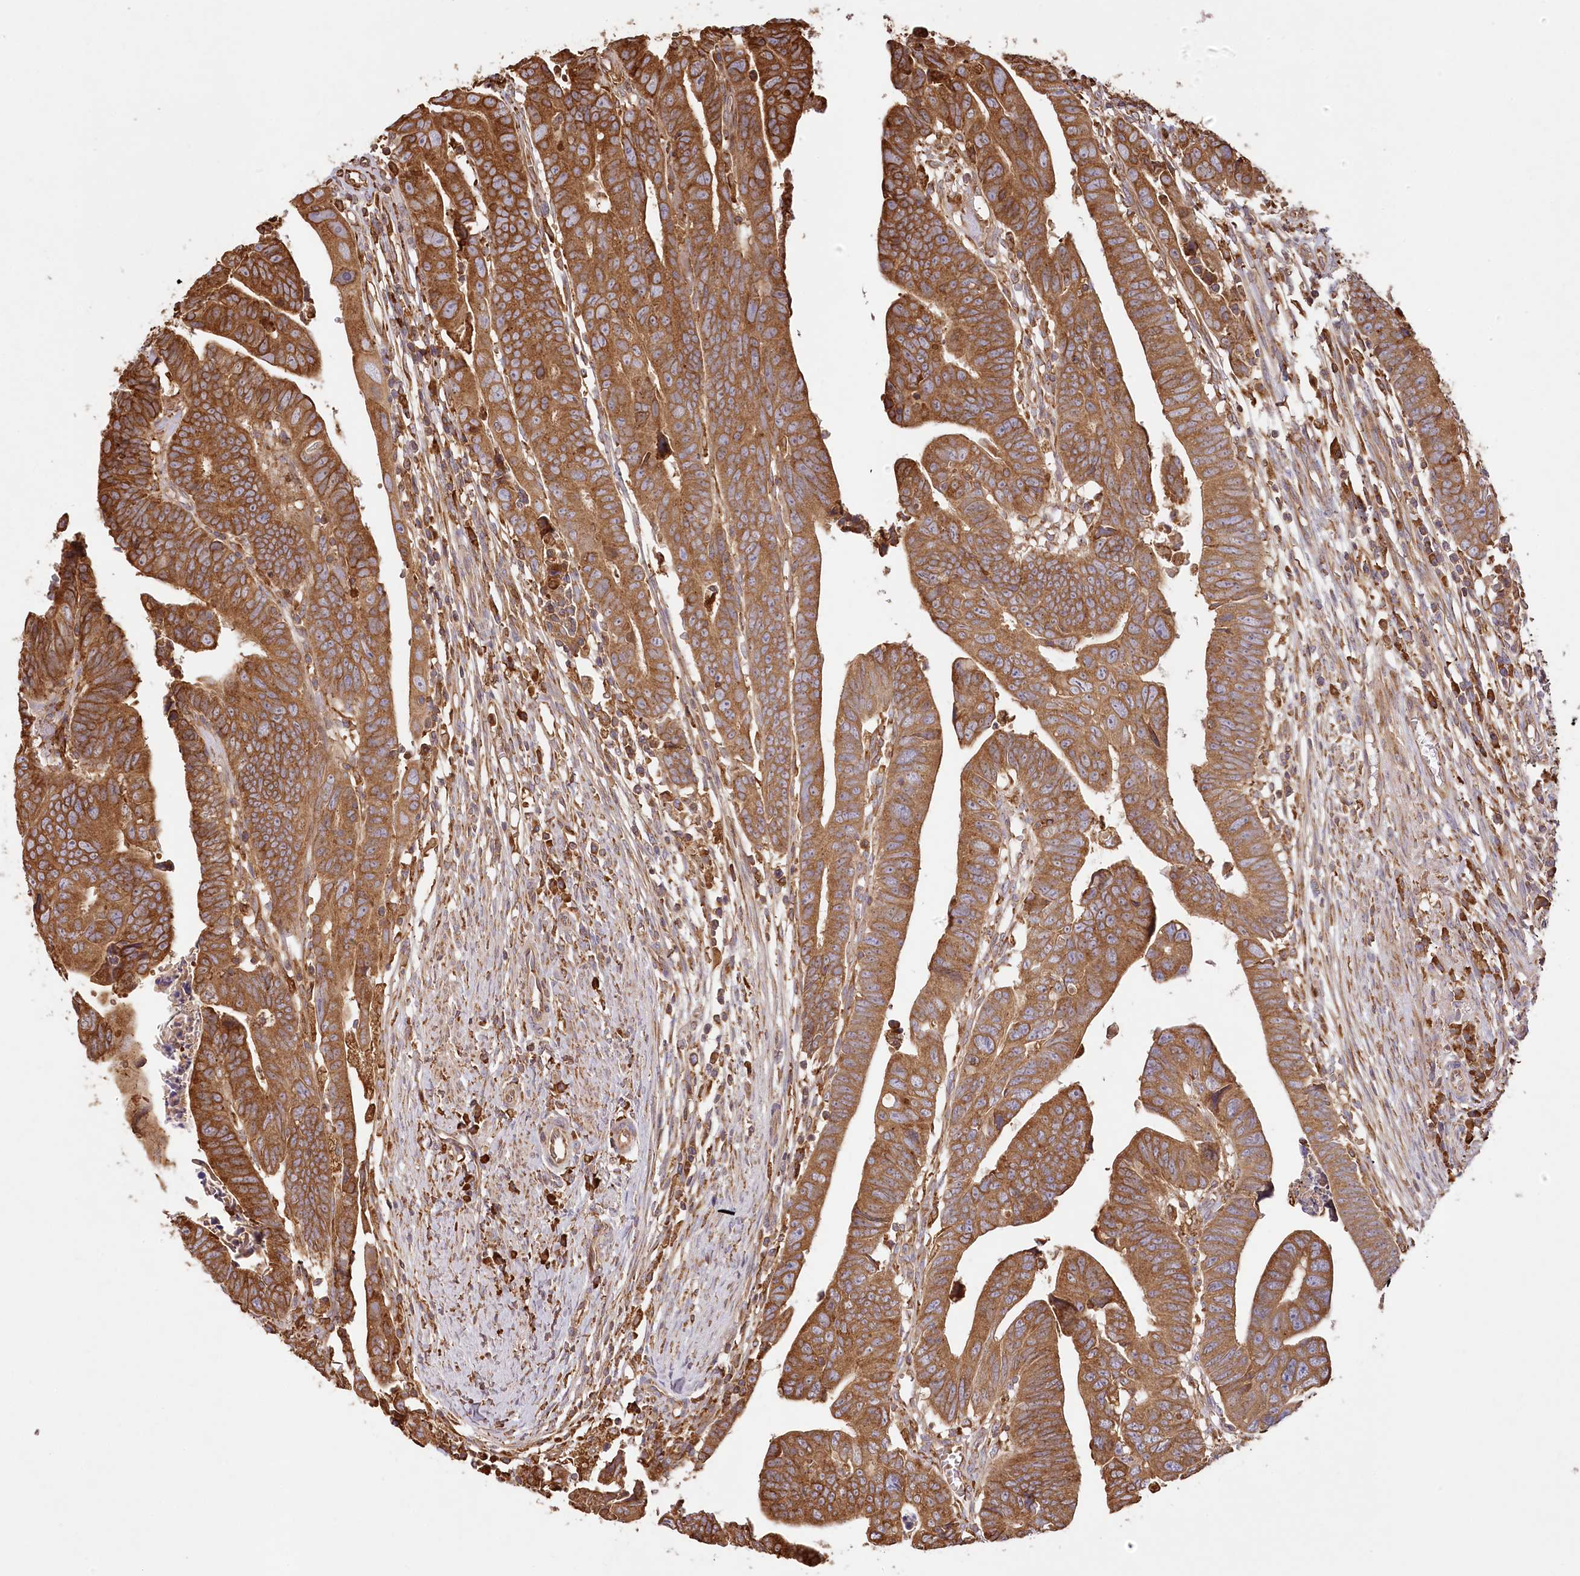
{"staining": {"intensity": "strong", "quantity": ">75%", "location": "cytoplasmic/membranous"}, "tissue": "colorectal cancer", "cell_type": "Tumor cells", "image_type": "cancer", "snomed": [{"axis": "morphology", "description": "Adenocarcinoma, NOS"}, {"axis": "topography", "description": "Rectum"}], "caption": "Tumor cells show high levels of strong cytoplasmic/membranous expression in approximately >75% of cells in adenocarcinoma (colorectal). (brown staining indicates protein expression, while blue staining denotes nuclei).", "gene": "ACAP2", "patient": {"sex": "female", "age": 65}}